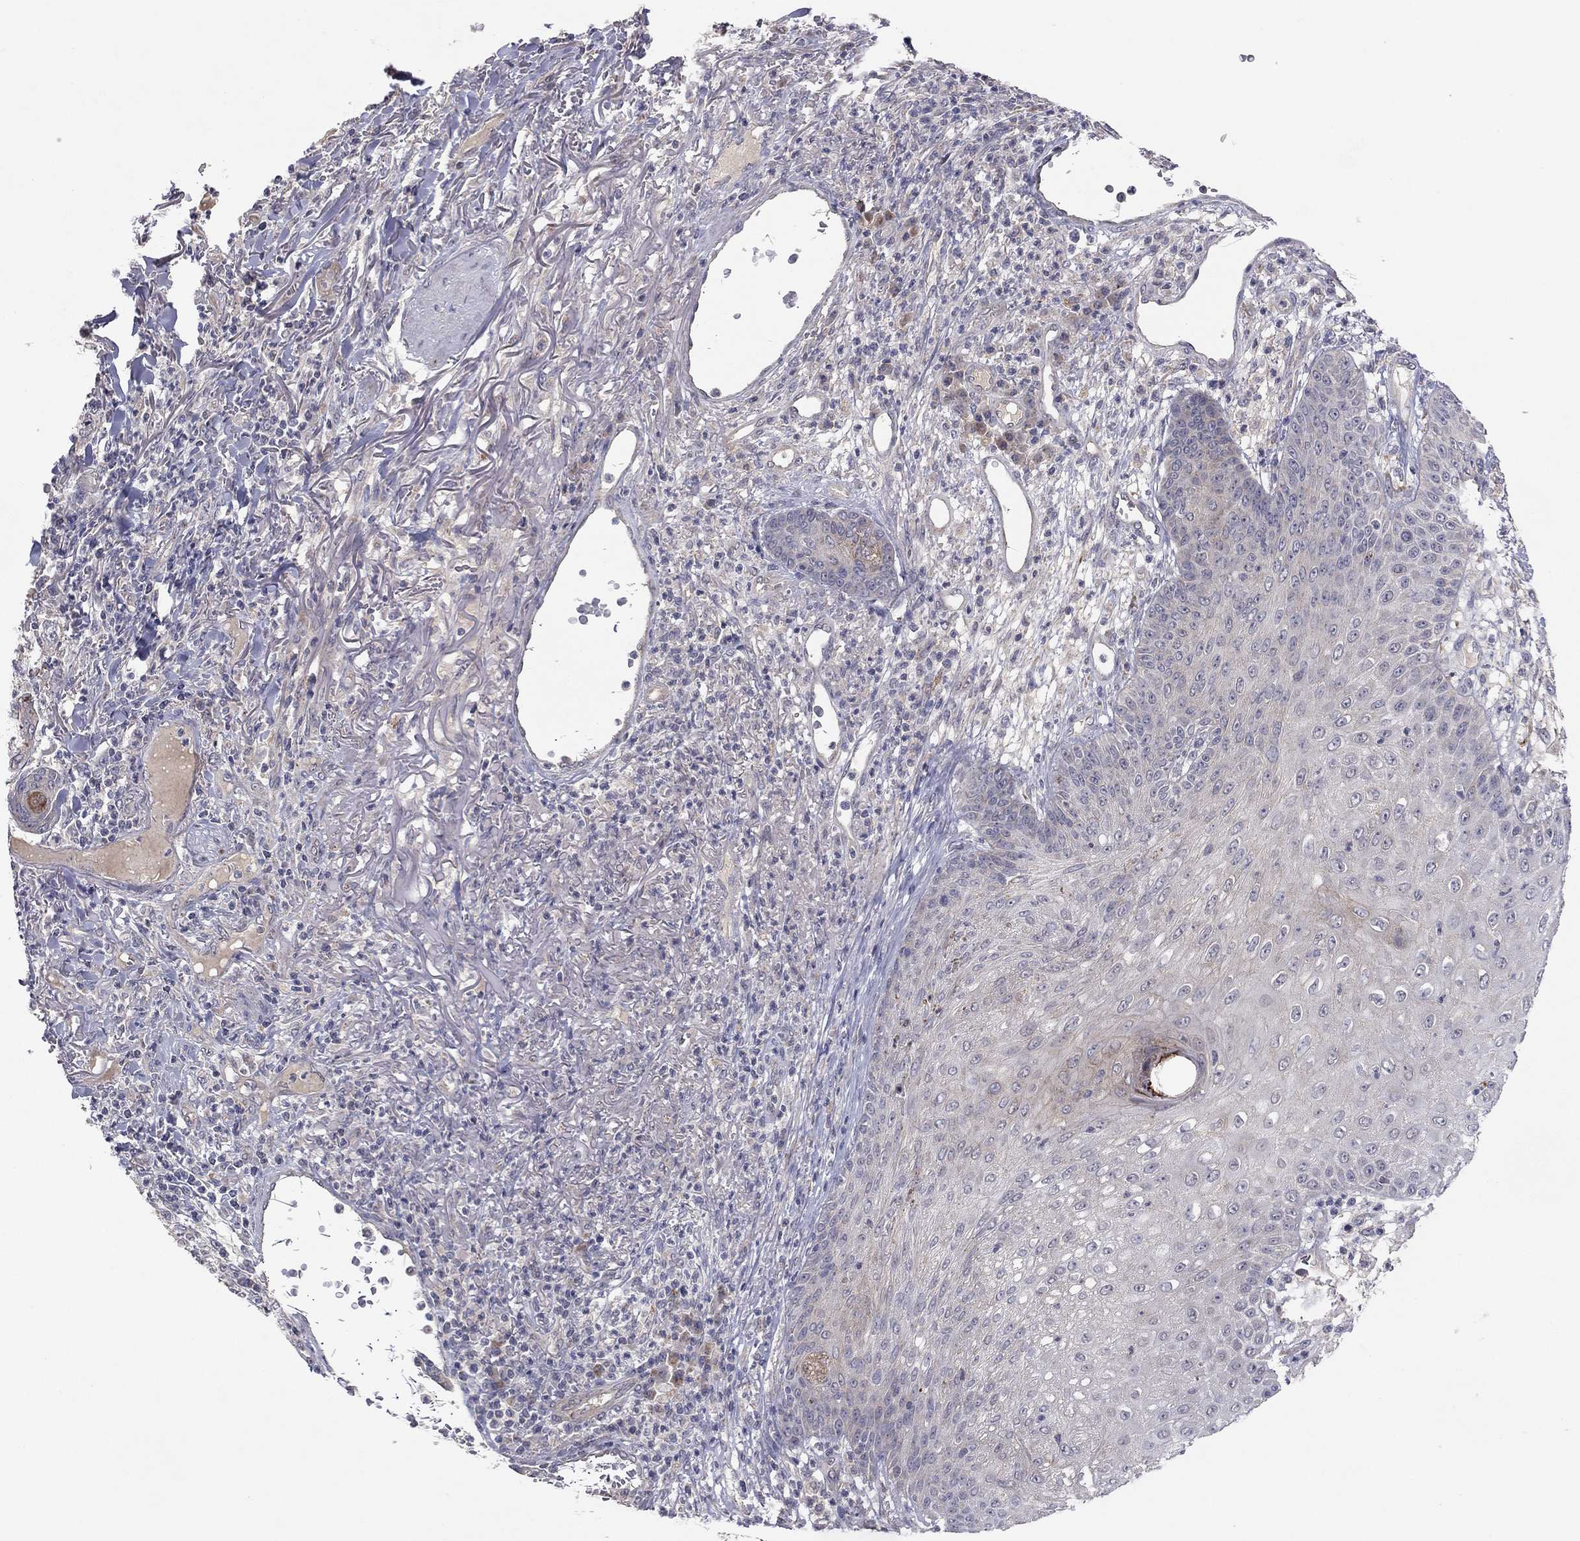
{"staining": {"intensity": "negative", "quantity": "none", "location": "none"}, "tissue": "skin cancer", "cell_type": "Tumor cells", "image_type": "cancer", "snomed": [{"axis": "morphology", "description": "Squamous cell carcinoma, NOS"}, {"axis": "topography", "description": "Skin"}], "caption": "IHC of squamous cell carcinoma (skin) exhibits no expression in tumor cells. (DAB (3,3'-diaminobenzidine) immunohistochemistry visualized using brightfield microscopy, high magnification).", "gene": "CRACDL", "patient": {"sex": "male", "age": 82}}